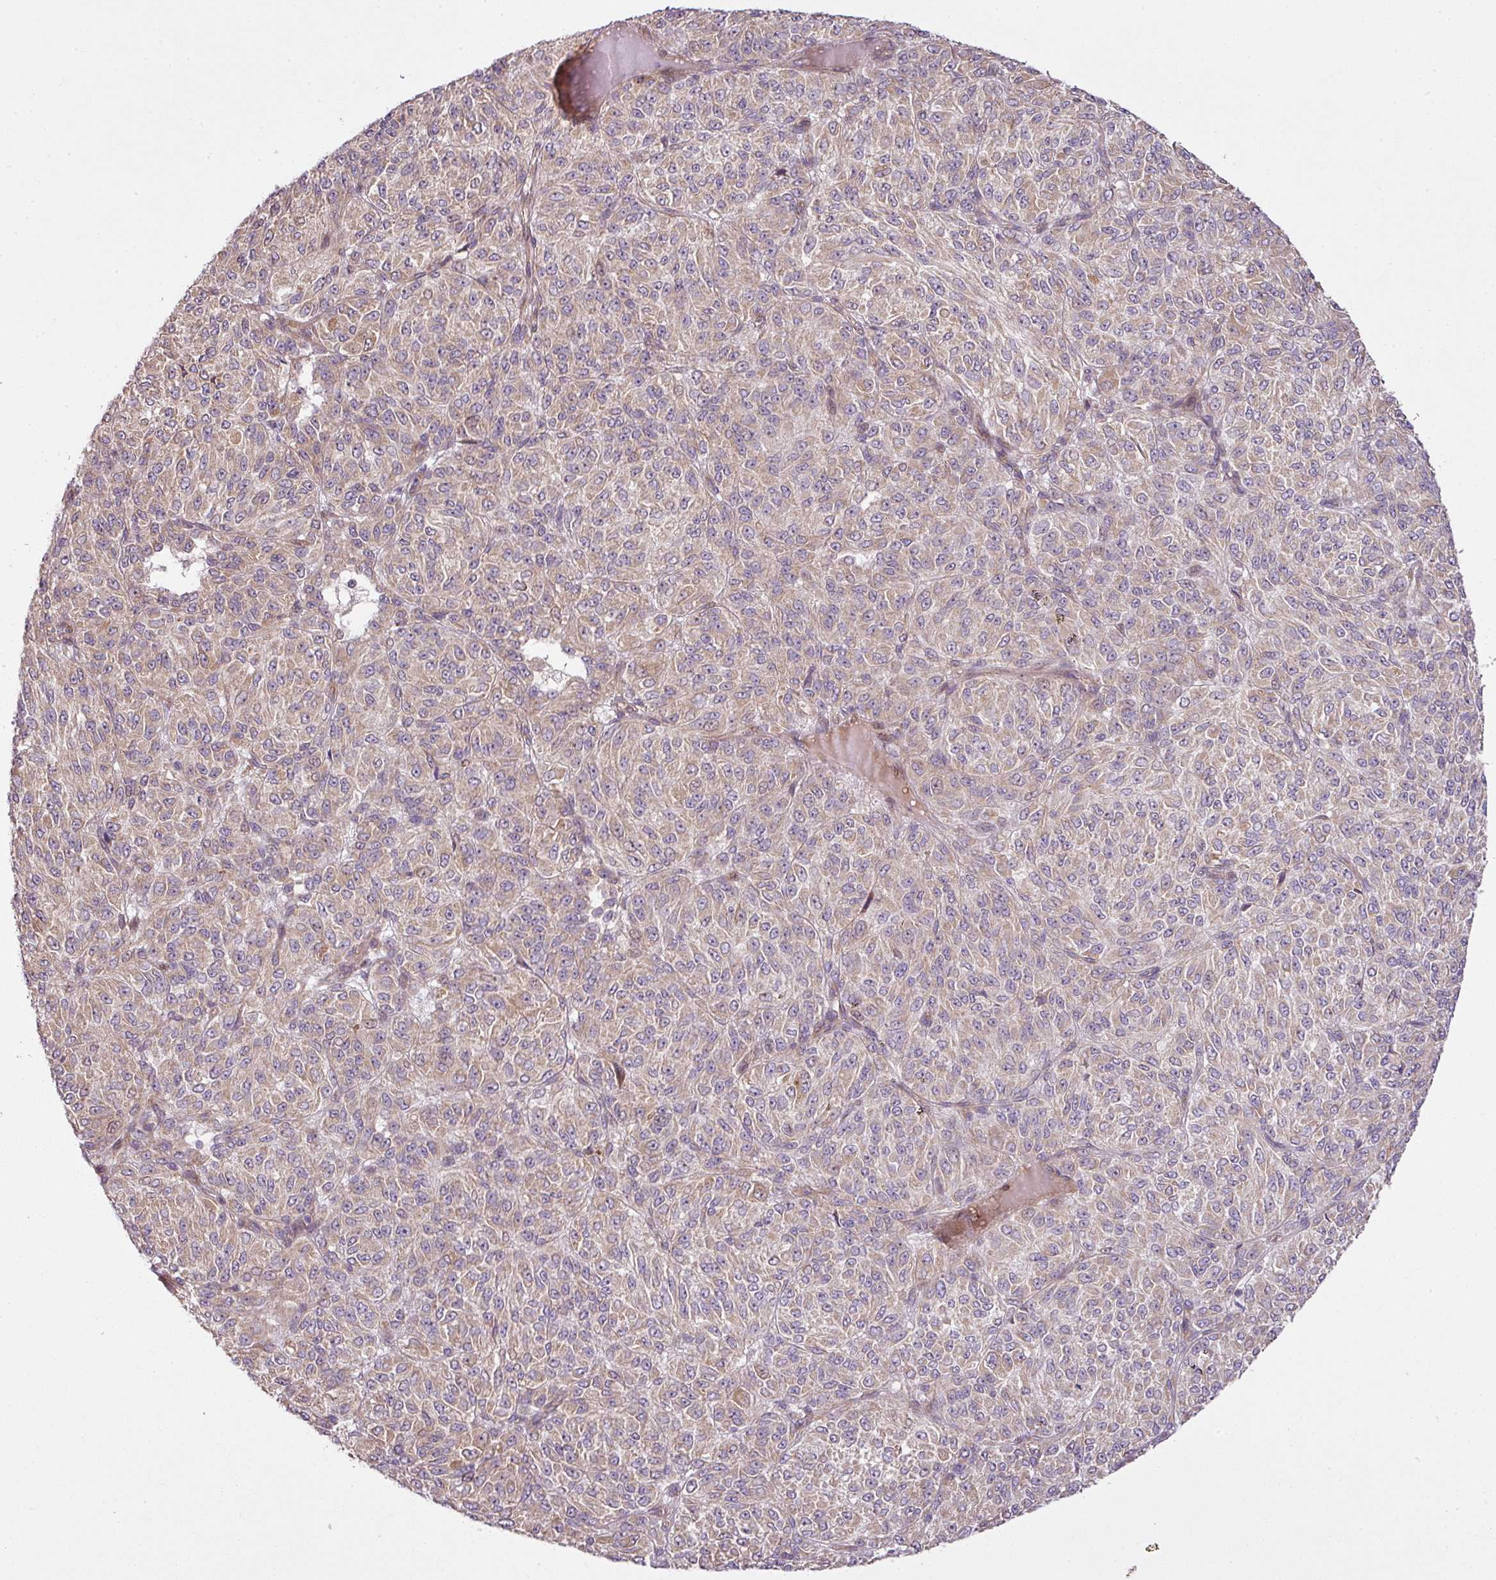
{"staining": {"intensity": "weak", "quantity": "25%-75%", "location": "cytoplasmic/membranous"}, "tissue": "melanoma", "cell_type": "Tumor cells", "image_type": "cancer", "snomed": [{"axis": "morphology", "description": "Malignant melanoma, Metastatic site"}, {"axis": "topography", "description": "Brain"}], "caption": "Weak cytoplasmic/membranous staining for a protein is seen in about 25%-75% of tumor cells of malignant melanoma (metastatic site) using IHC.", "gene": "COX18", "patient": {"sex": "female", "age": 56}}